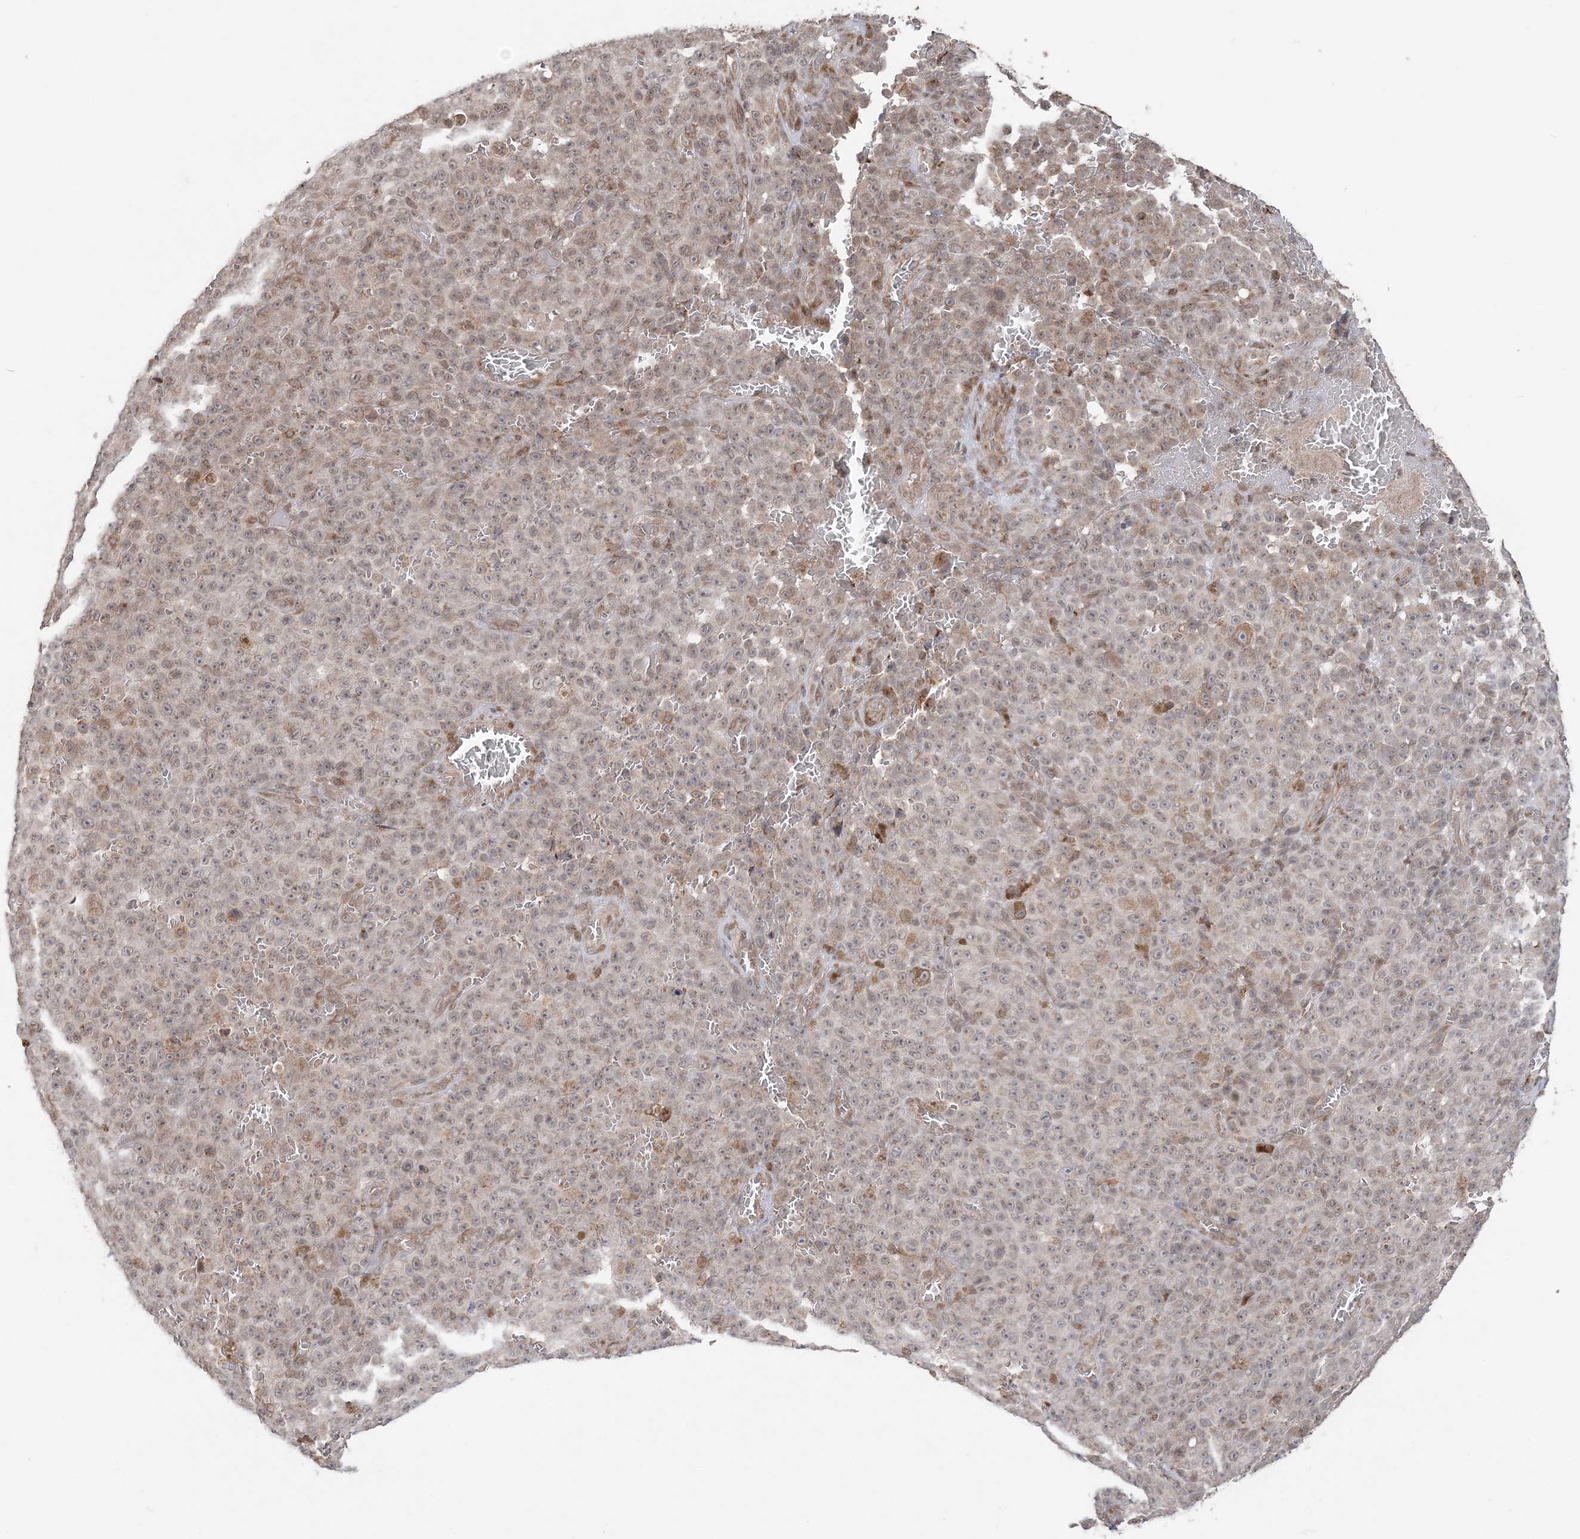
{"staining": {"intensity": "weak", "quantity": "<25%", "location": "cytoplasmic/membranous"}, "tissue": "melanoma", "cell_type": "Tumor cells", "image_type": "cancer", "snomed": [{"axis": "morphology", "description": "Malignant melanoma, NOS"}, {"axis": "topography", "description": "Skin"}], "caption": "DAB (3,3'-diaminobenzidine) immunohistochemical staining of melanoma displays no significant expression in tumor cells. (IHC, brightfield microscopy, high magnification).", "gene": "TMED10", "patient": {"sex": "female", "age": 82}}